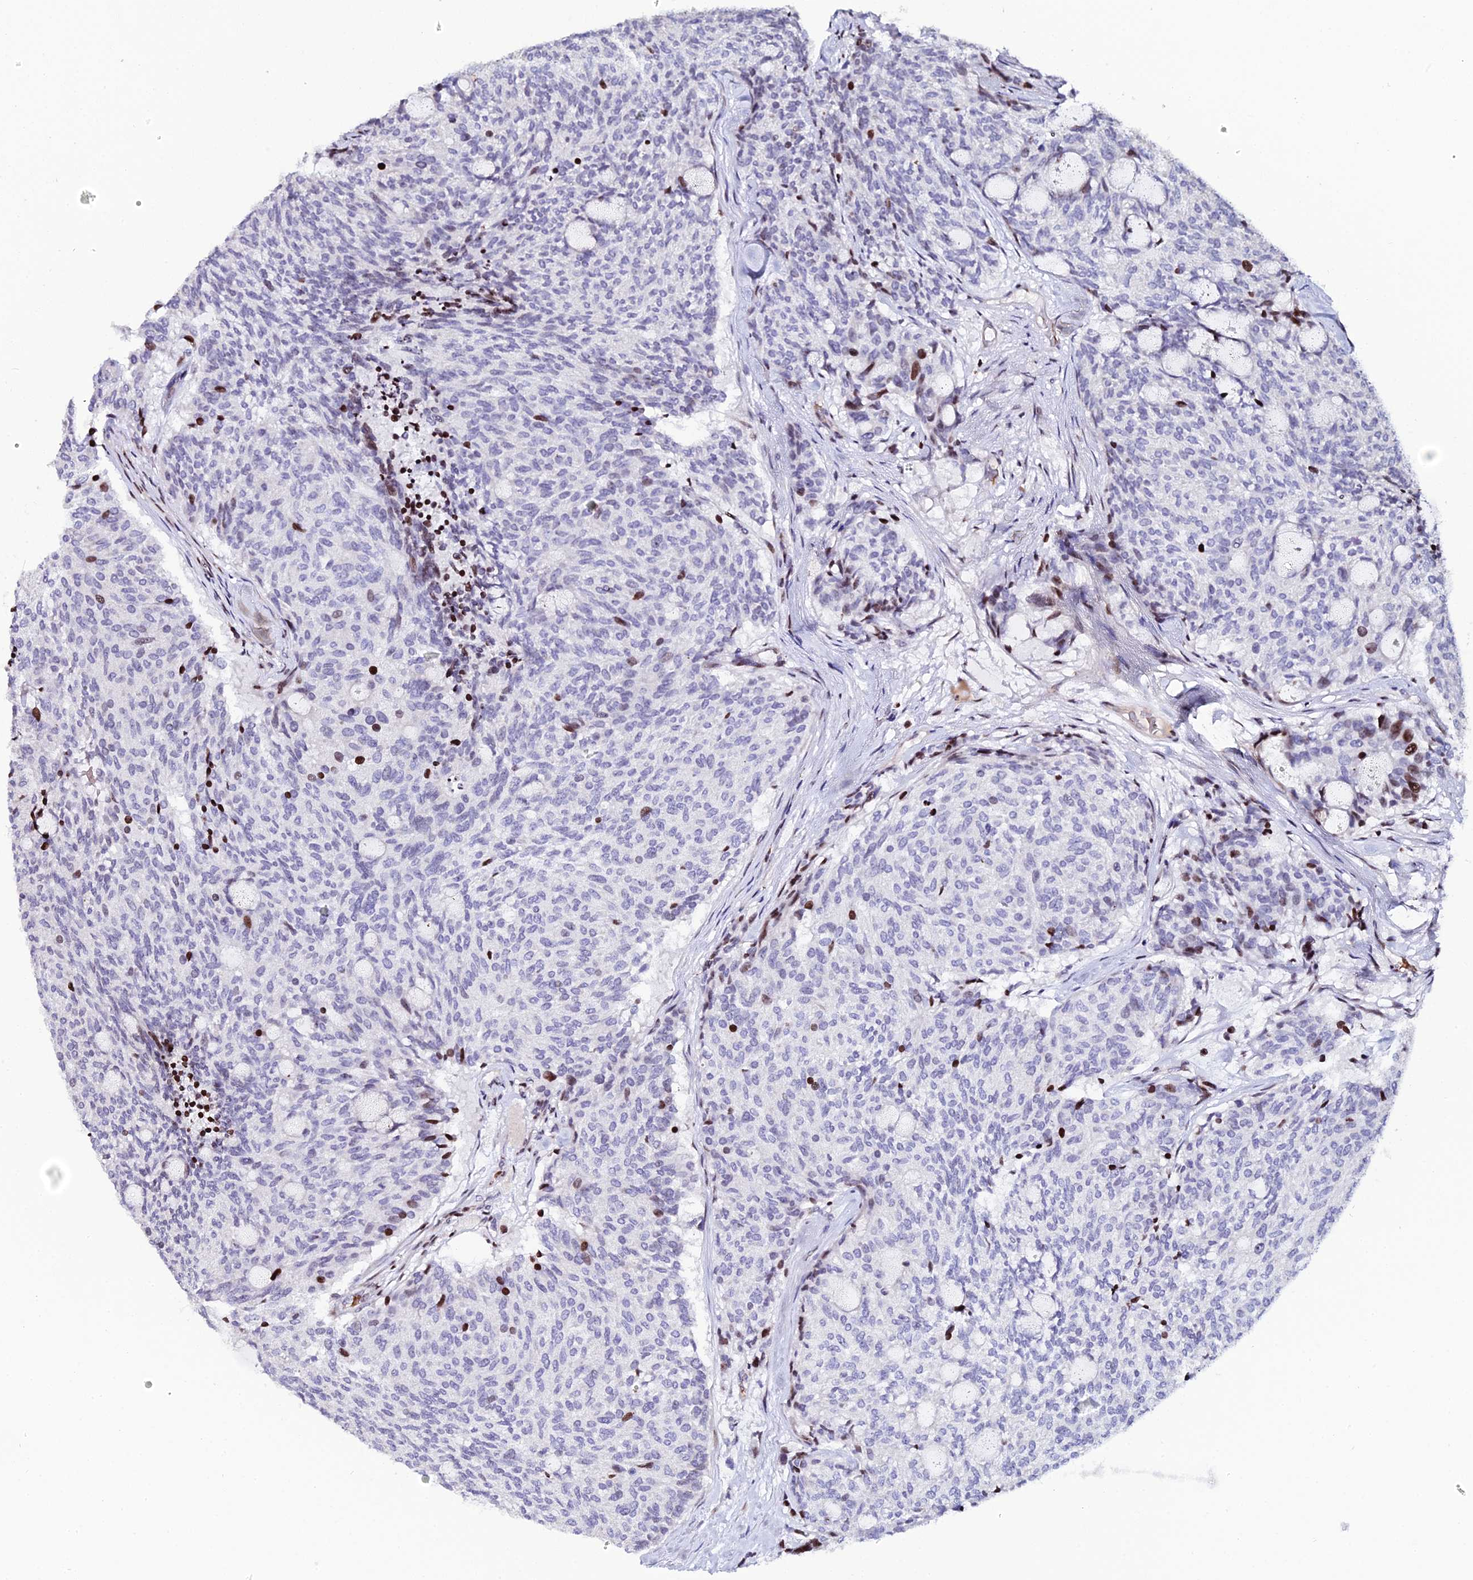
{"staining": {"intensity": "strong", "quantity": "<25%", "location": "nuclear"}, "tissue": "carcinoid", "cell_type": "Tumor cells", "image_type": "cancer", "snomed": [{"axis": "morphology", "description": "Carcinoid, malignant, NOS"}, {"axis": "topography", "description": "Pancreas"}], "caption": "The image displays immunohistochemical staining of malignant carcinoid. There is strong nuclear expression is appreciated in about <25% of tumor cells.", "gene": "MYNN", "patient": {"sex": "female", "age": 54}}